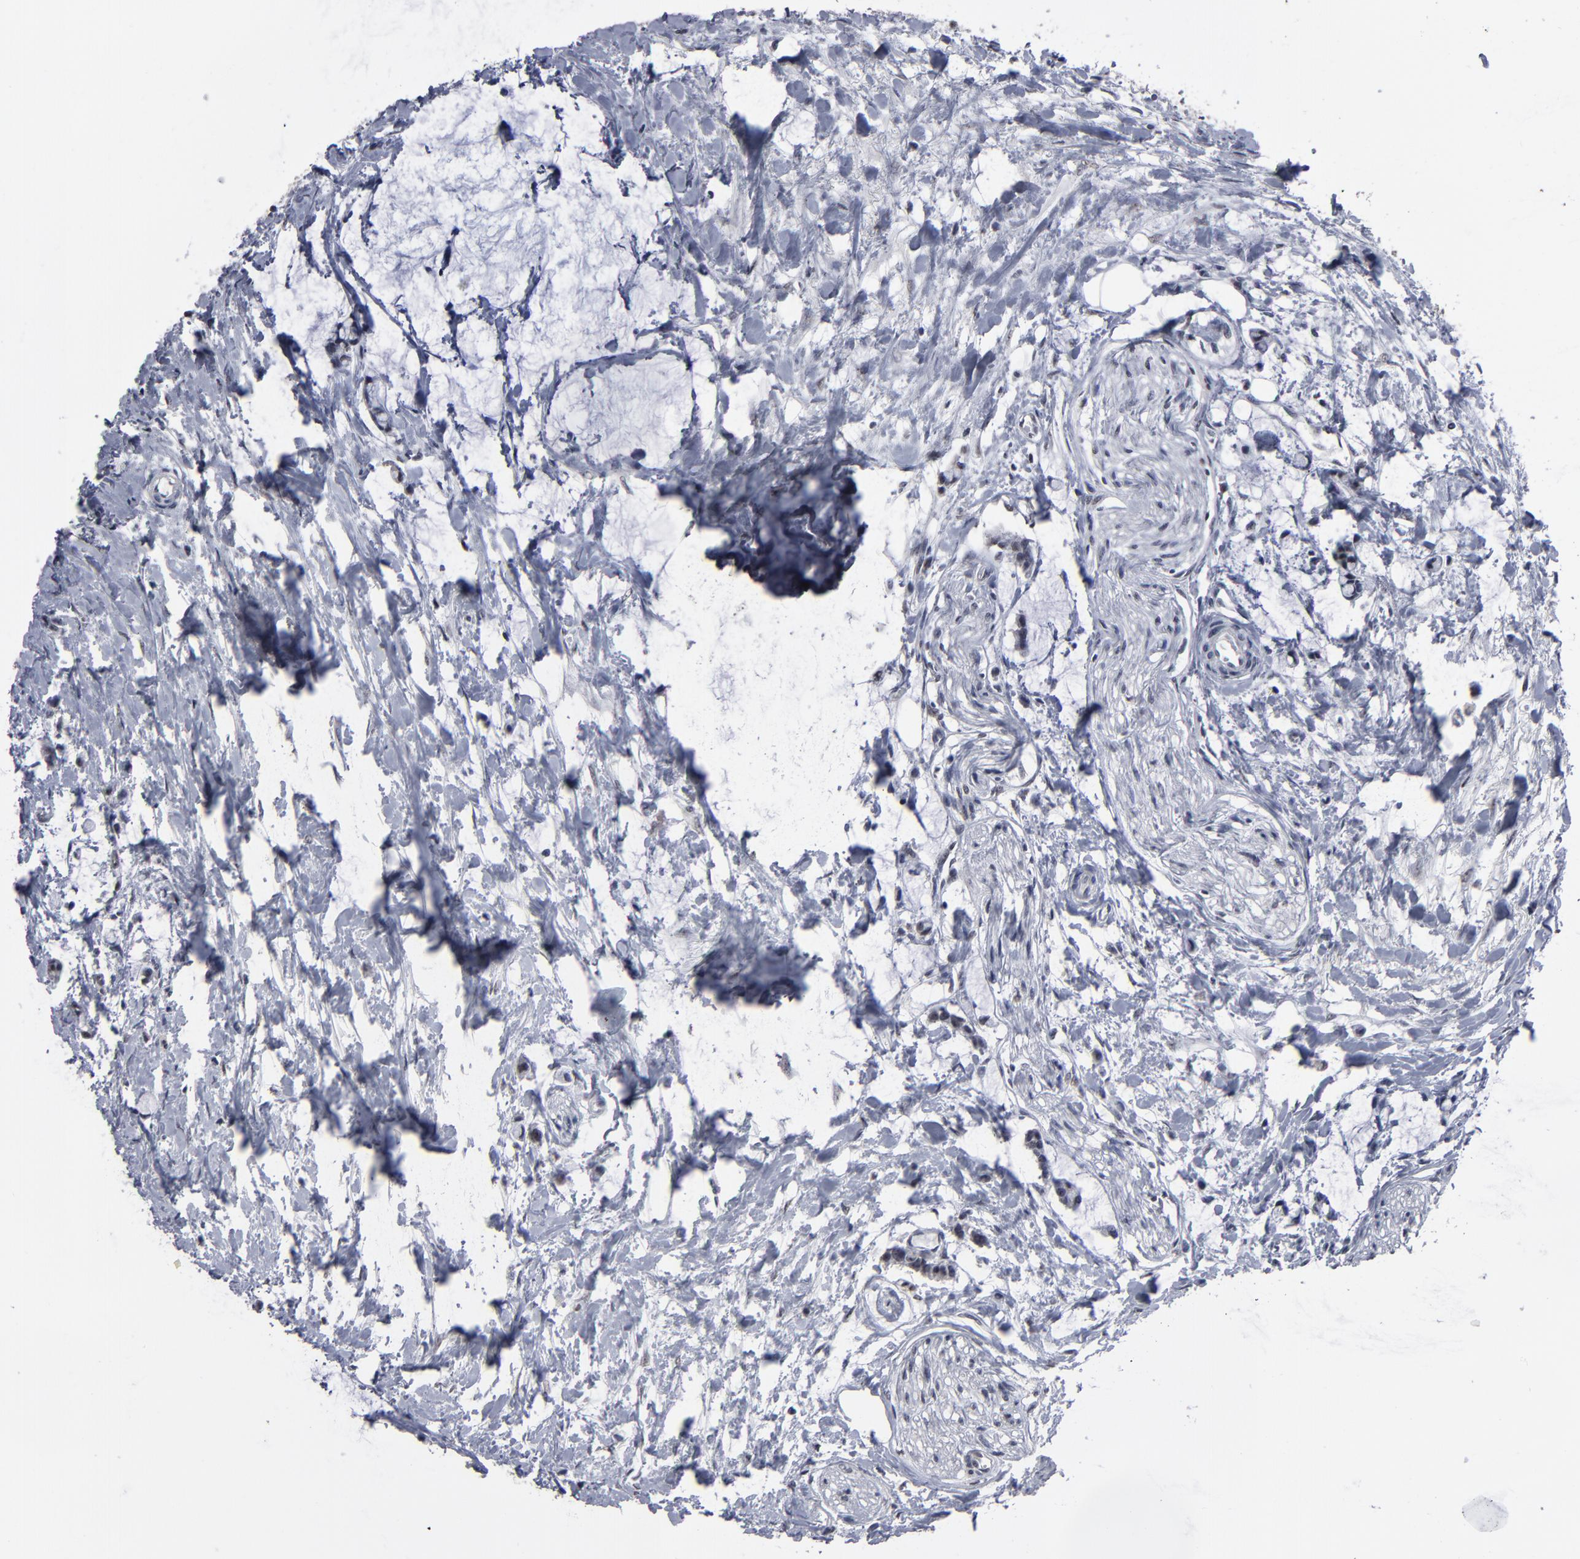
{"staining": {"intensity": "moderate", "quantity": "25%-75%", "location": "nuclear"}, "tissue": "colorectal cancer", "cell_type": "Tumor cells", "image_type": "cancer", "snomed": [{"axis": "morphology", "description": "Normal tissue, NOS"}, {"axis": "morphology", "description": "Adenocarcinoma, NOS"}, {"axis": "topography", "description": "Colon"}, {"axis": "topography", "description": "Peripheral nerve tissue"}], "caption": "Brown immunohistochemical staining in colorectal cancer displays moderate nuclear staining in about 25%-75% of tumor cells.", "gene": "SSRP1", "patient": {"sex": "male", "age": 14}}